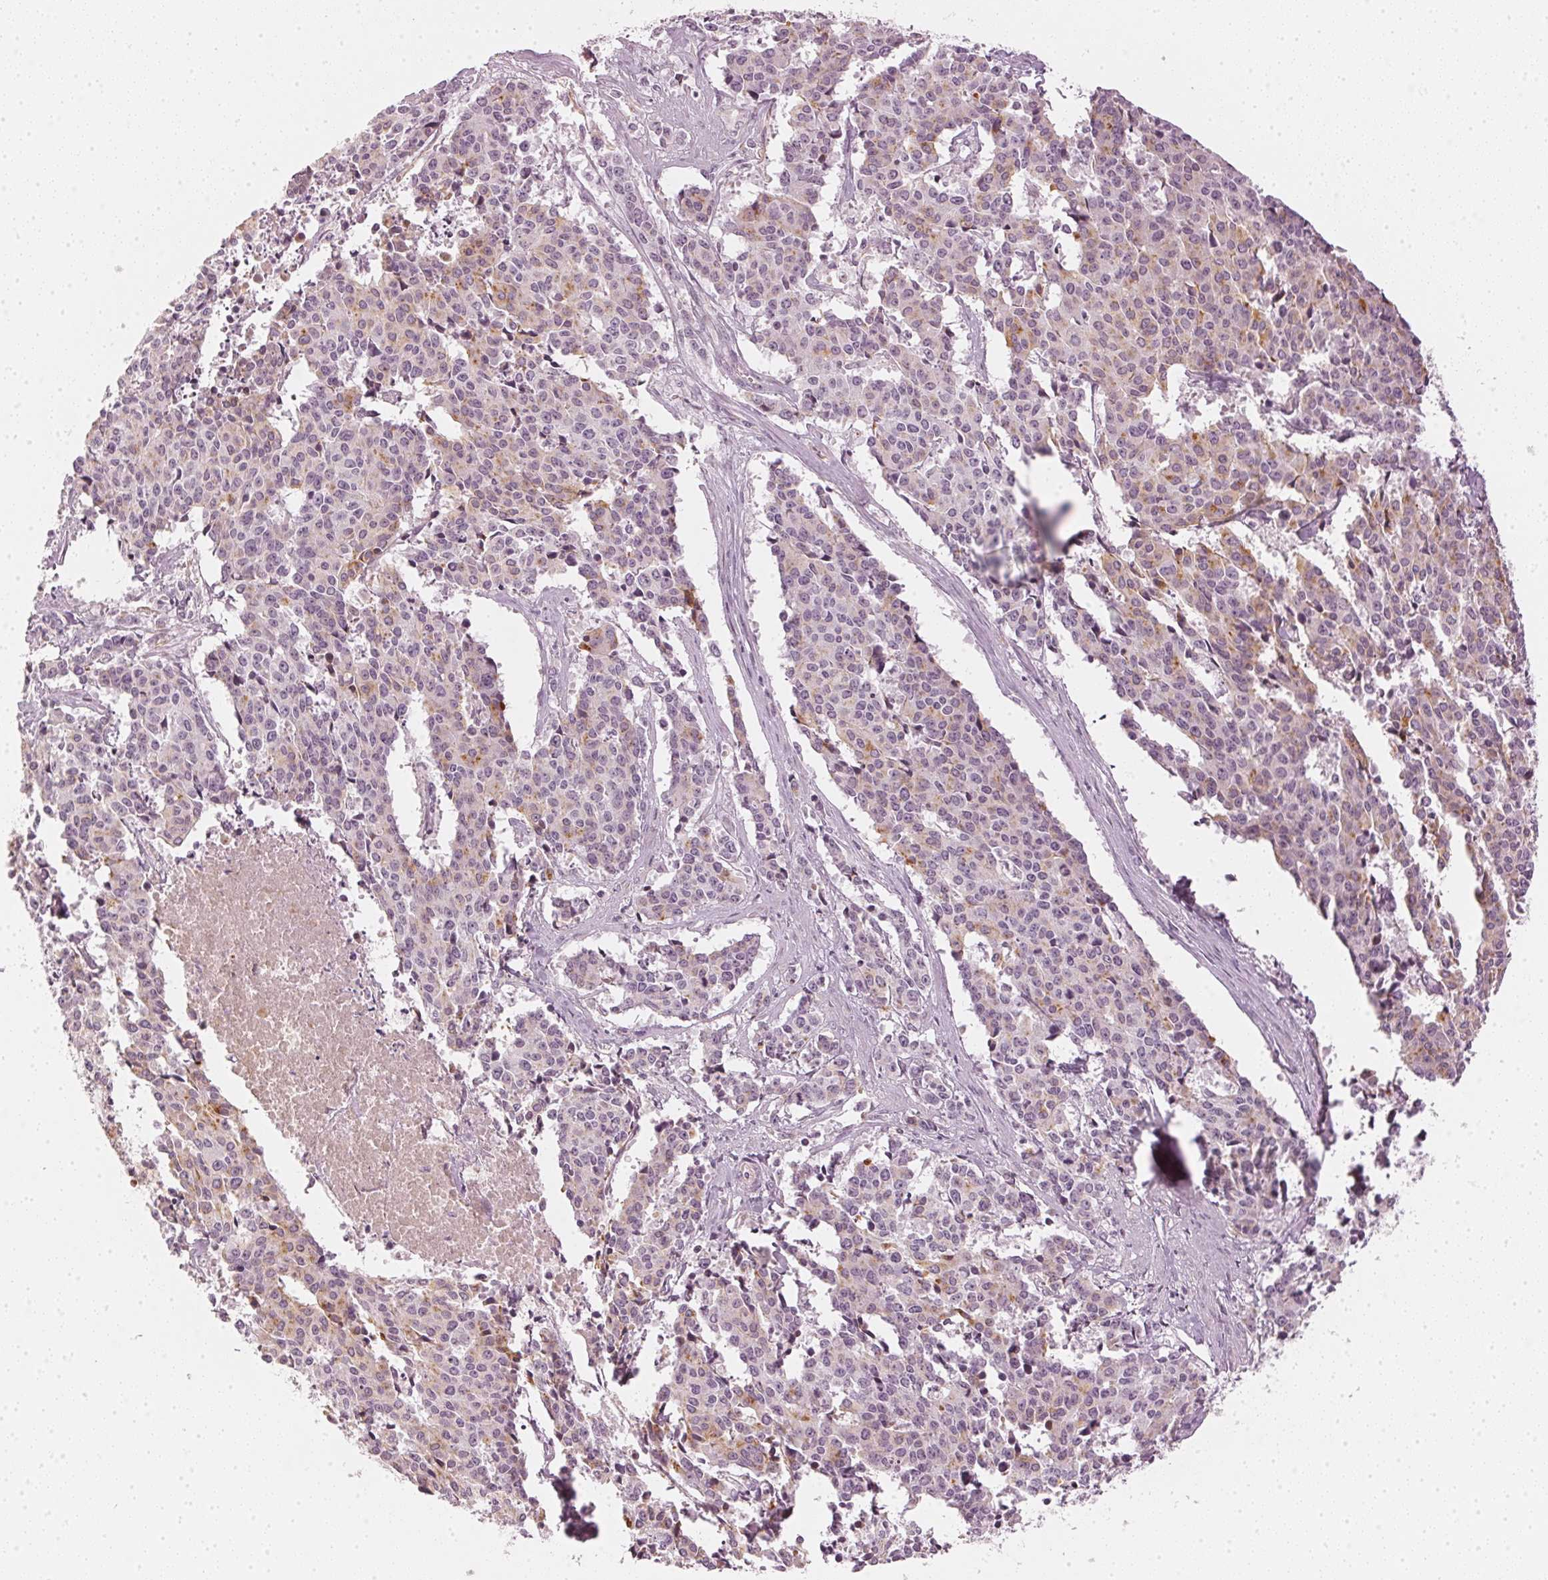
{"staining": {"intensity": "weak", "quantity": "<25%", "location": "cytoplasmic/membranous"}, "tissue": "cervical cancer", "cell_type": "Tumor cells", "image_type": "cancer", "snomed": [{"axis": "morphology", "description": "Squamous cell carcinoma, NOS"}, {"axis": "topography", "description": "Cervix"}], "caption": "This is an immunohistochemistry (IHC) histopathology image of cervical cancer. There is no expression in tumor cells.", "gene": "APLP1", "patient": {"sex": "female", "age": 28}}